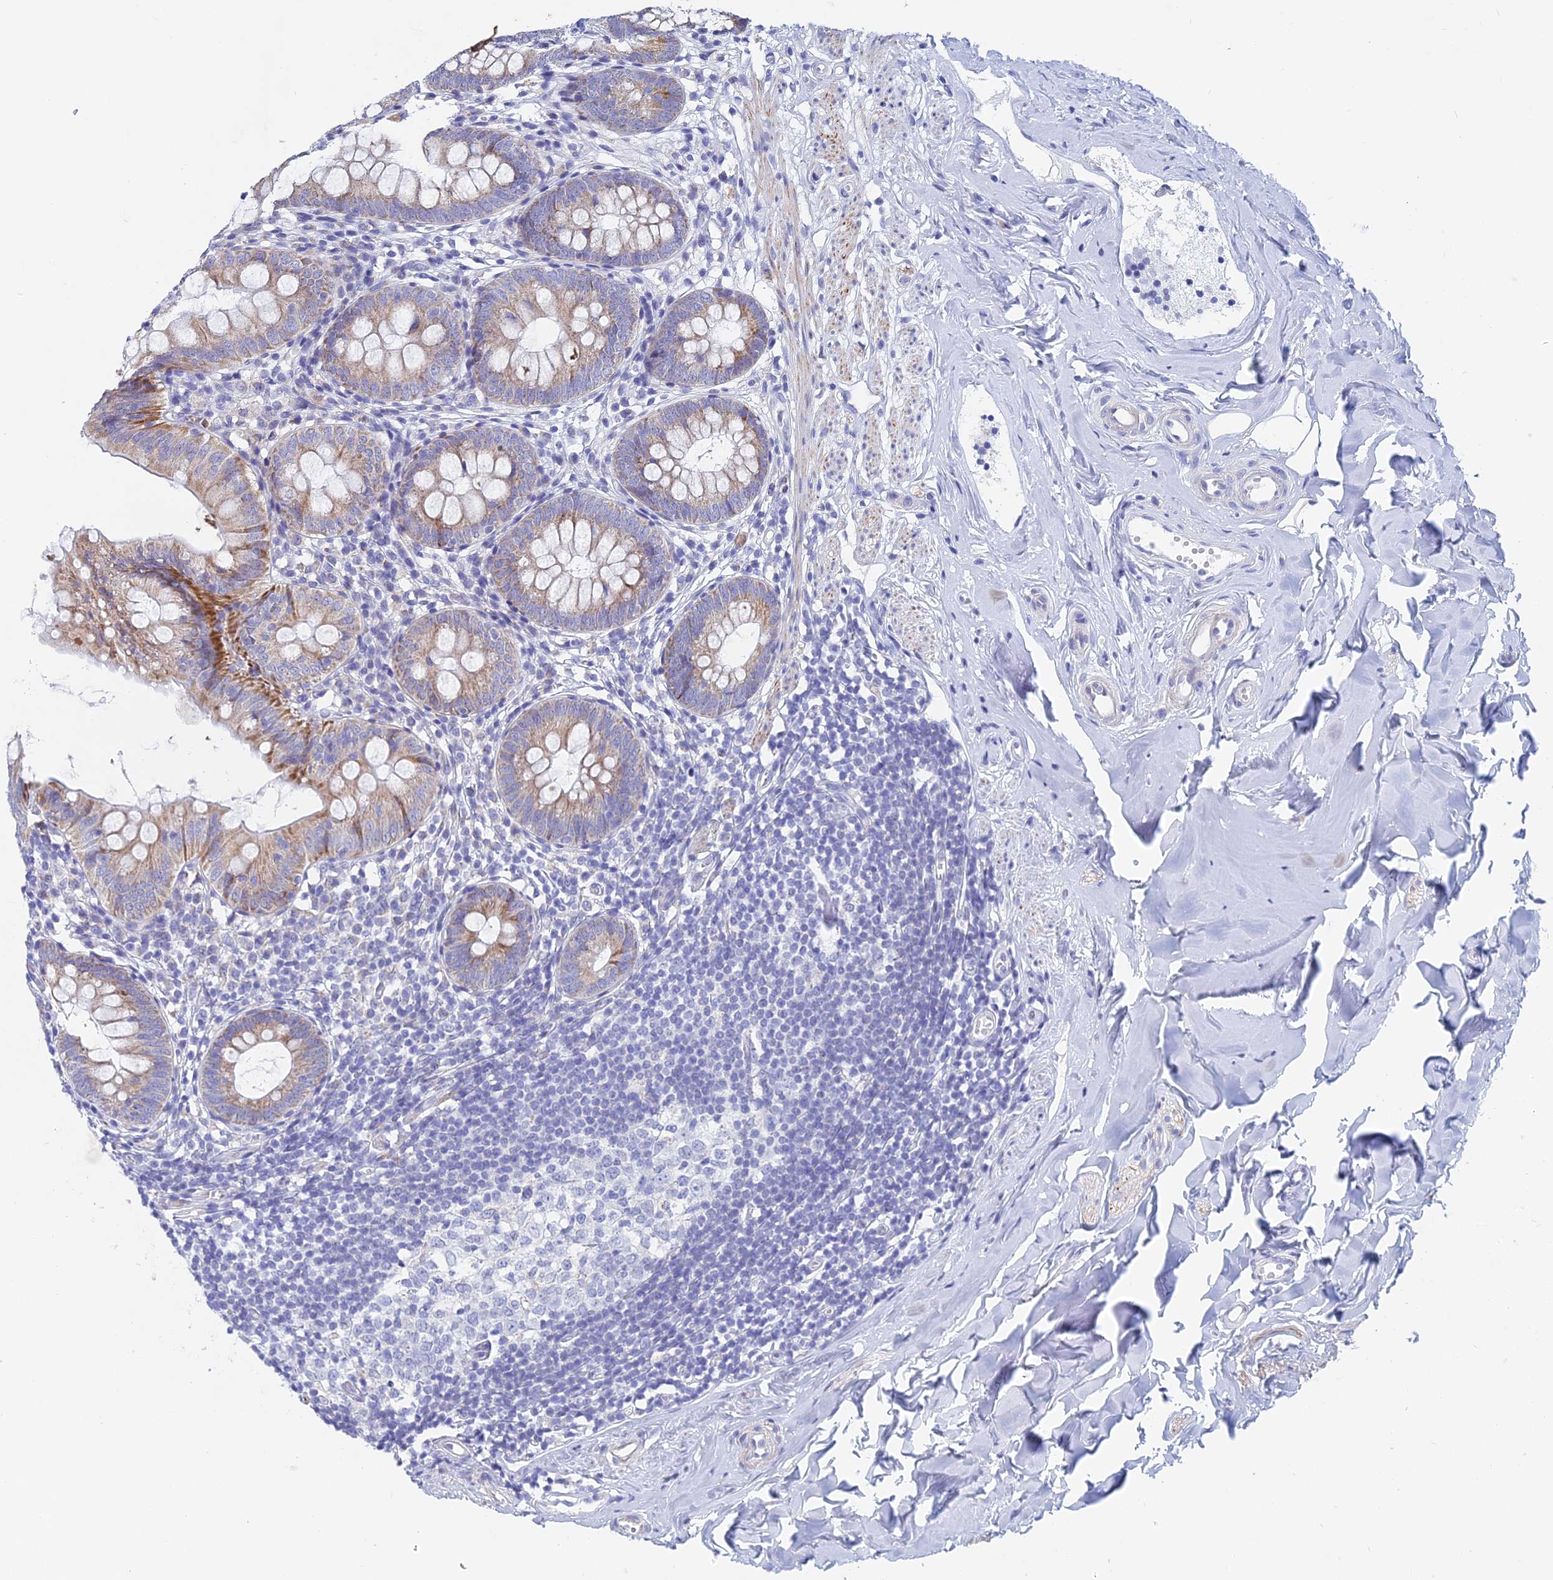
{"staining": {"intensity": "moderate", "quantity": ">75%", "location": "cytoplasmic/membranous"}, "tissue": "appendix", "cell_type": "Glandular cells", "image_type": "normal", "snomed": [{"axis": "morphology", "description": "Normal tissue, NOS"}, {"axis": "topography", "description": "Appendix"}], "caption": "A medium amount of moderate cytoplasmic/membranous expression is appreciated in approximately >75% of glandular cells in unremarkable appendix.", "gene": "ACSM1", "patient": {"sex": "female", "age": 51}}